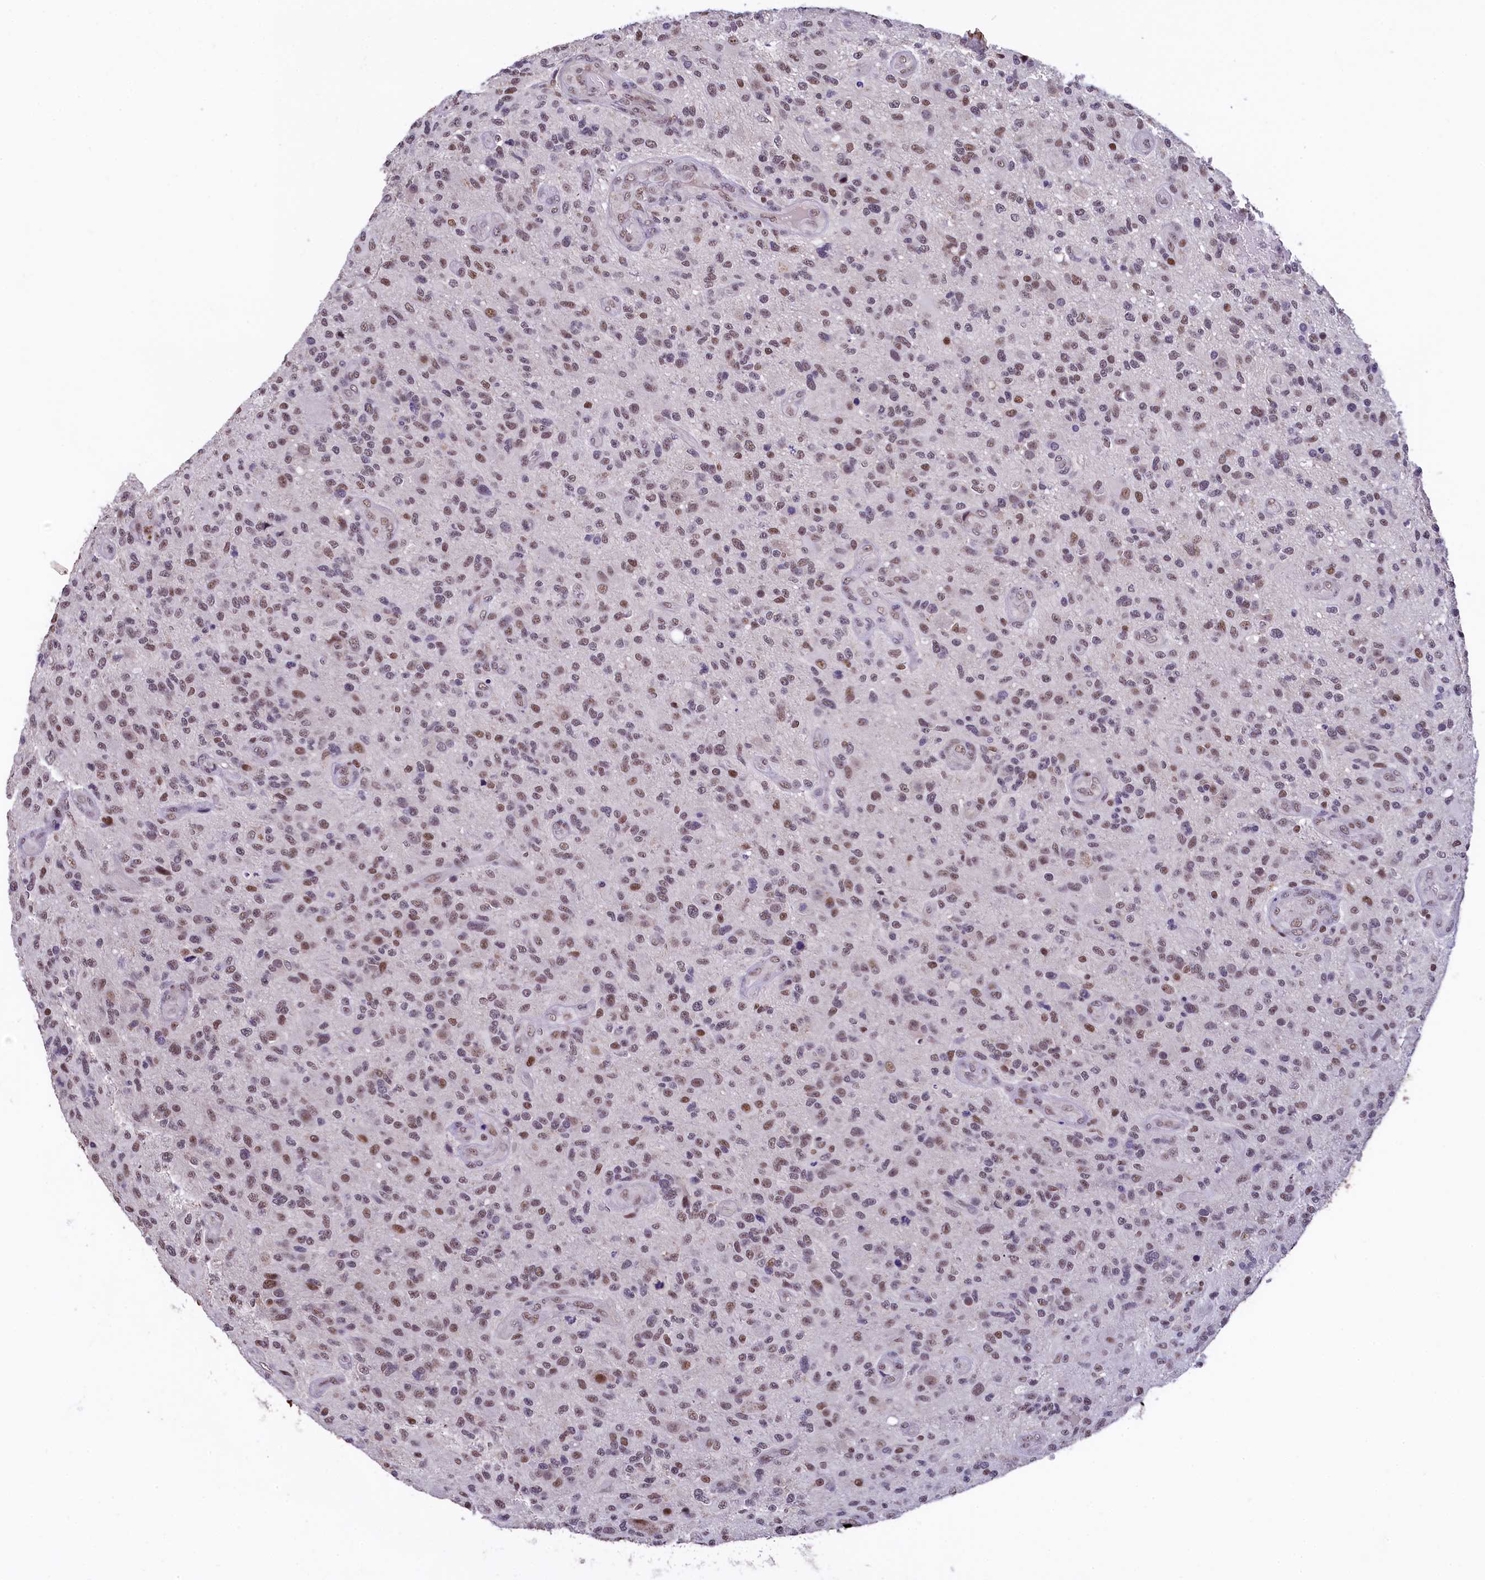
{"staining": {"intensity": "moderate", "quantity": "25%-75%", "location": "nuclear"}, "tissue": "glioma", "cell_type": "Tumor cells", "image_type": "cancer", "snomed": [{"axis": "morphology", "description": "Glioma, malignant, High grade"}, {"axis": "topography", "description": "Brain"}], "caption": "This photomicrograph exhibits immunohistochemistry staining of malignant high-grade glioma, with medium moderate nuclear positivity in approximately 25%-75% of tumor cells.", "gene": "HECTD4", "patient": {"sex": "male", "age": 47}}